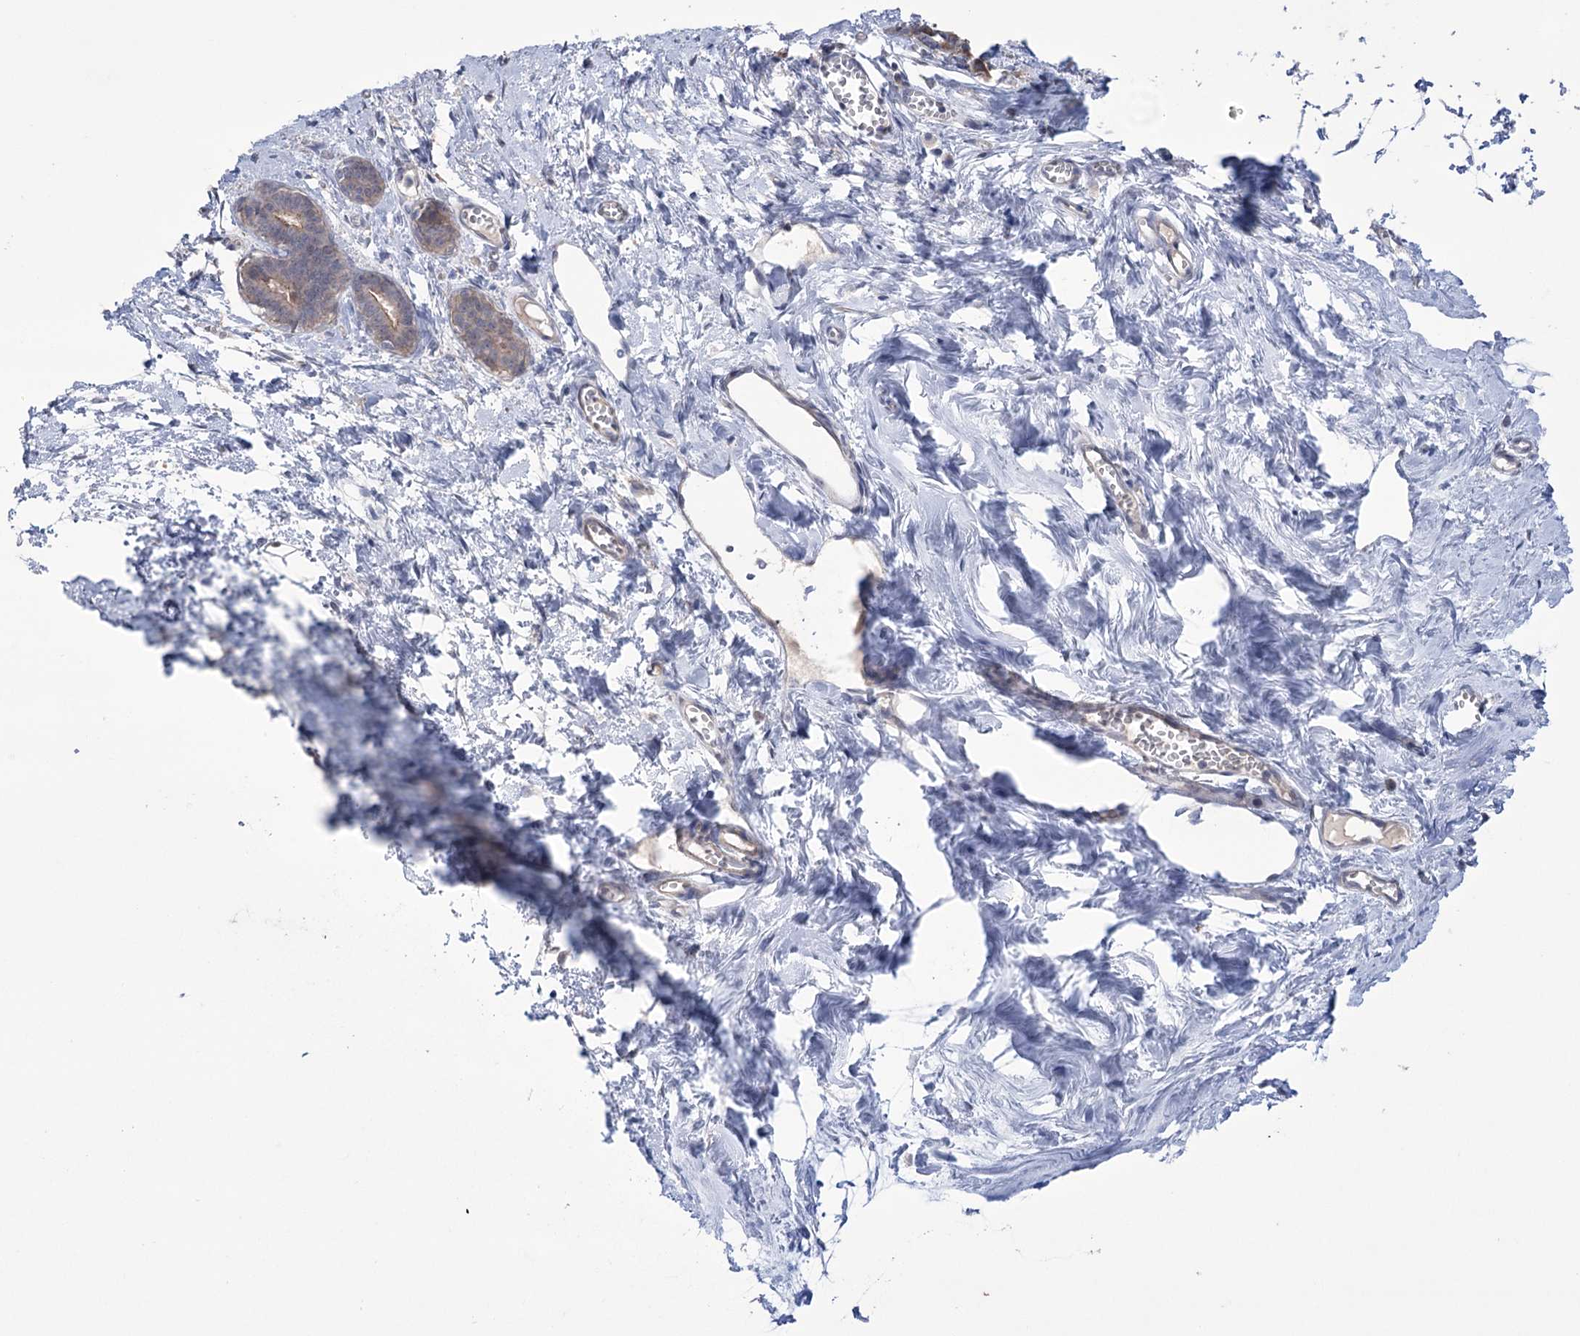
{"staining": {"intensity": "negative", "quantity": "none", "location": "none"}, "tissue": "breast", "cell_type": "Adipocytes", "image_type": "normal", "snomed": [{"axis": "morphology", "description": "Normal tissue, NOS"}, {"axis": "topography", "description": "Breast"}], "caption": "DAB (3,3'-diaminobenzidine) immunohistochemical staining of benign breast reveals no significant expression in adipocytes.", "gene": "TRIM71", "patient": {"sex": "female", "age": 27}}